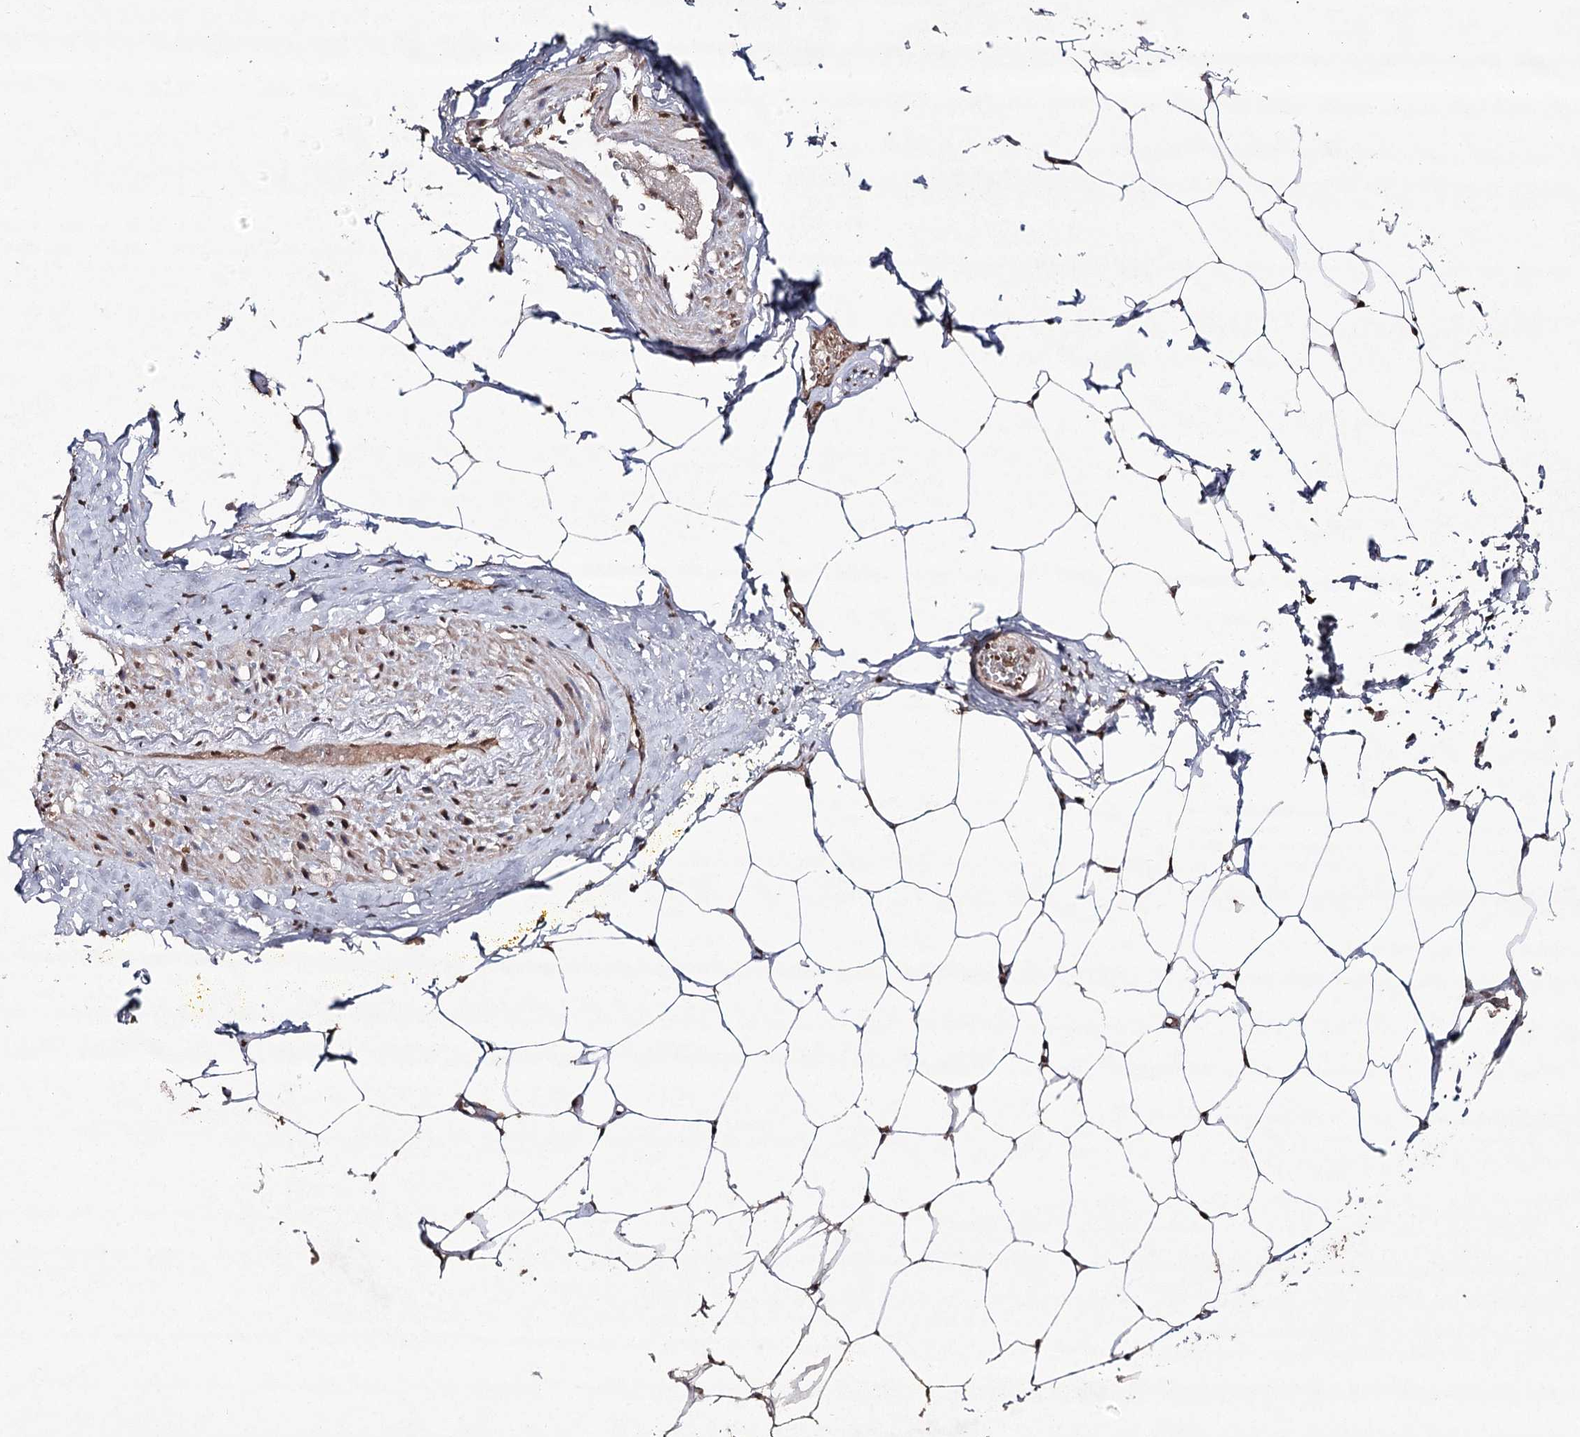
{"staining": {"intensity": "moderate", "quantity": ">75%", "location": "nuclear"}, "tissue": "adipose tissue", "cell_type": "Adipocytes", "image_type": "normal", "snomed": [{"axis": "morphology", "description": "Normal tissue, NOS"}, {"axis": "morphology", "description": "Adenocarcinoma, Low grade"}, {"axis": "topography", "description": "Prostate"}, {"axis": "topography", "description": "Peripheral nerve tissue"}], "caption": "Immunohistochemical staining of unremarkable human adipose tissue demonstrates moderate nuclear protein expression in about >75% of adipocytes.", "gene": "ATG14", "patient": {"sex": "male", "age": 63}}